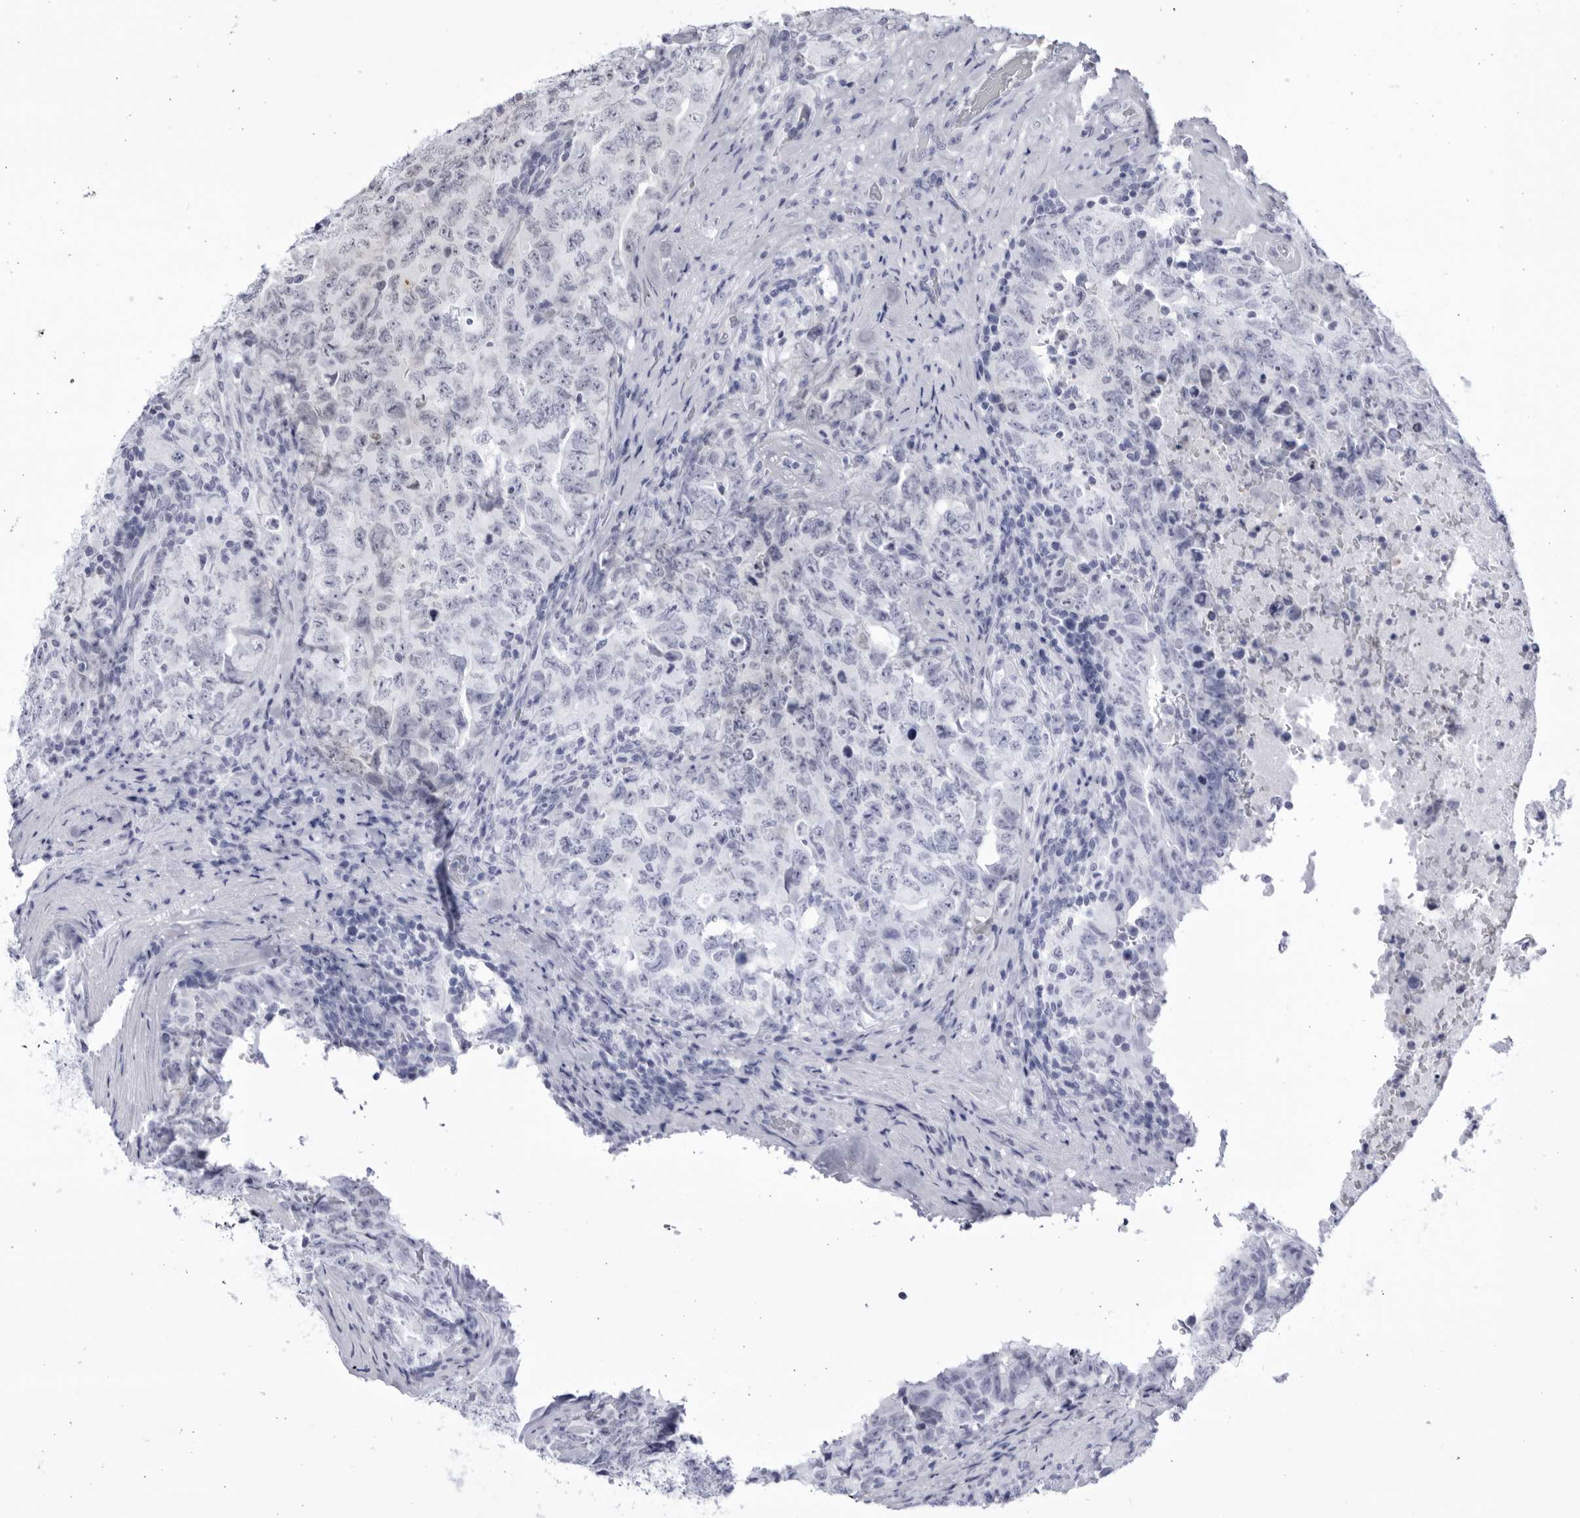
{"staining": {"intensity": "negative", "quantity": "none", "location": "none"}, "tissue": "testis cancer", "cell_type": "Tumor cells", "image_type": "cancer", "snomed": [{"axis": "morphology", "description": "Carcinoma, Embryonal, NOS"}, {"axis": "topography", "description": "Testis"}], "caption": "Immunohistochemistry (IHC) histopathology image of testis embryonal carcinoma stained for a protein (brown), which displays no expression in tumor cells.", "gene": "CCDC181", "patient": {"sex": "male", "age": 26}}